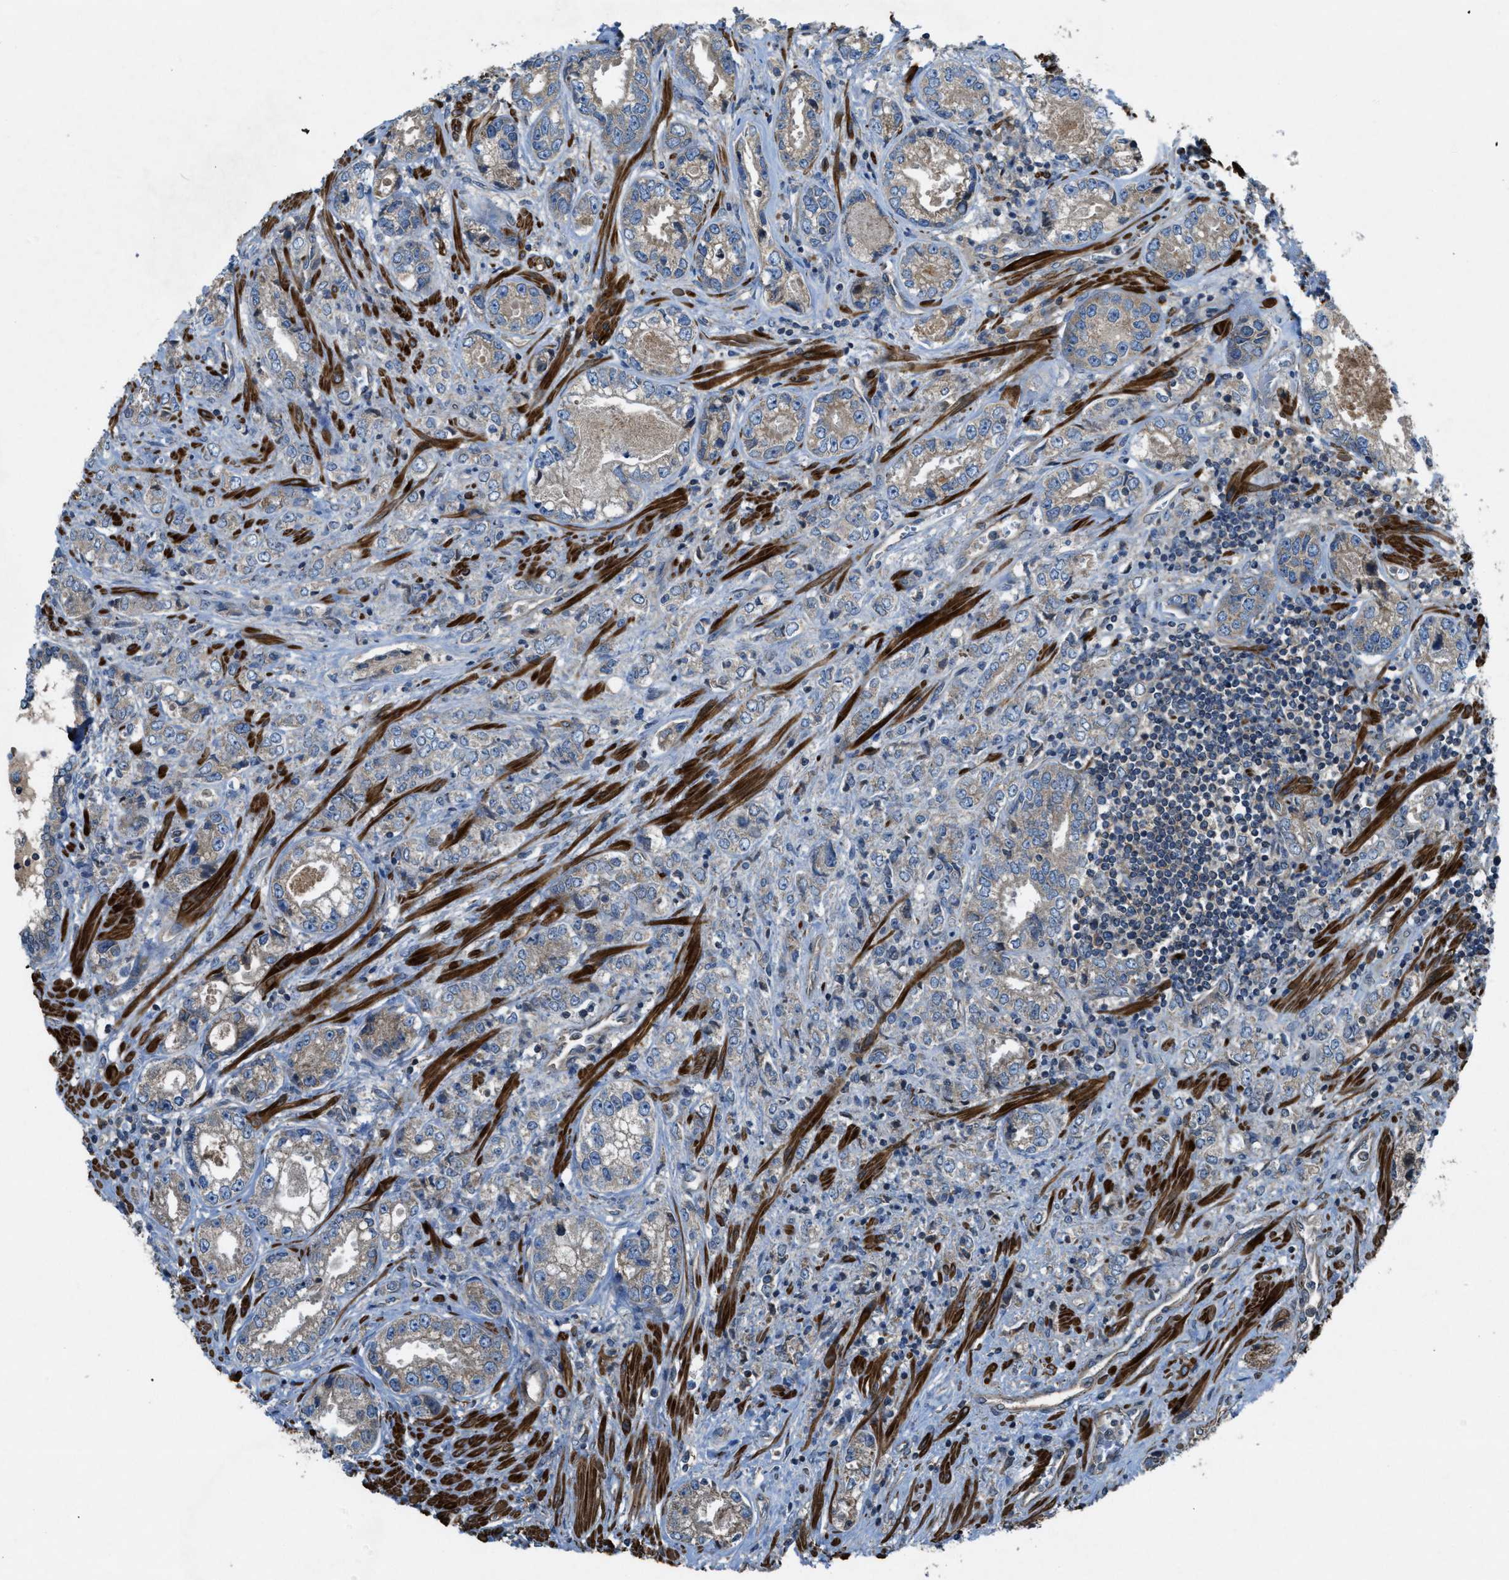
{"staining": {"intensity": "moderate", "quantity": ">75%", "location": "cytoplasmic/membranous"}, "tissue": "prostate cancer", "cell_type": "Tumor cells", "image_type": "cancer", "snomed": [{"axis": "morphology", "description": "Adenocarcinoma, High grade"}, {"axis": "topography", "description": "Prostate"}], "caption": "Human prostate cancer (adenocarcinoma (high-grade)) stained with a brown dye demonstrates moderate cytoplasmic/membranous positive staining in approximately >75% of tumor cells.", "gene": "VEZT", "patient": {"sex": "male", "age": 61}}